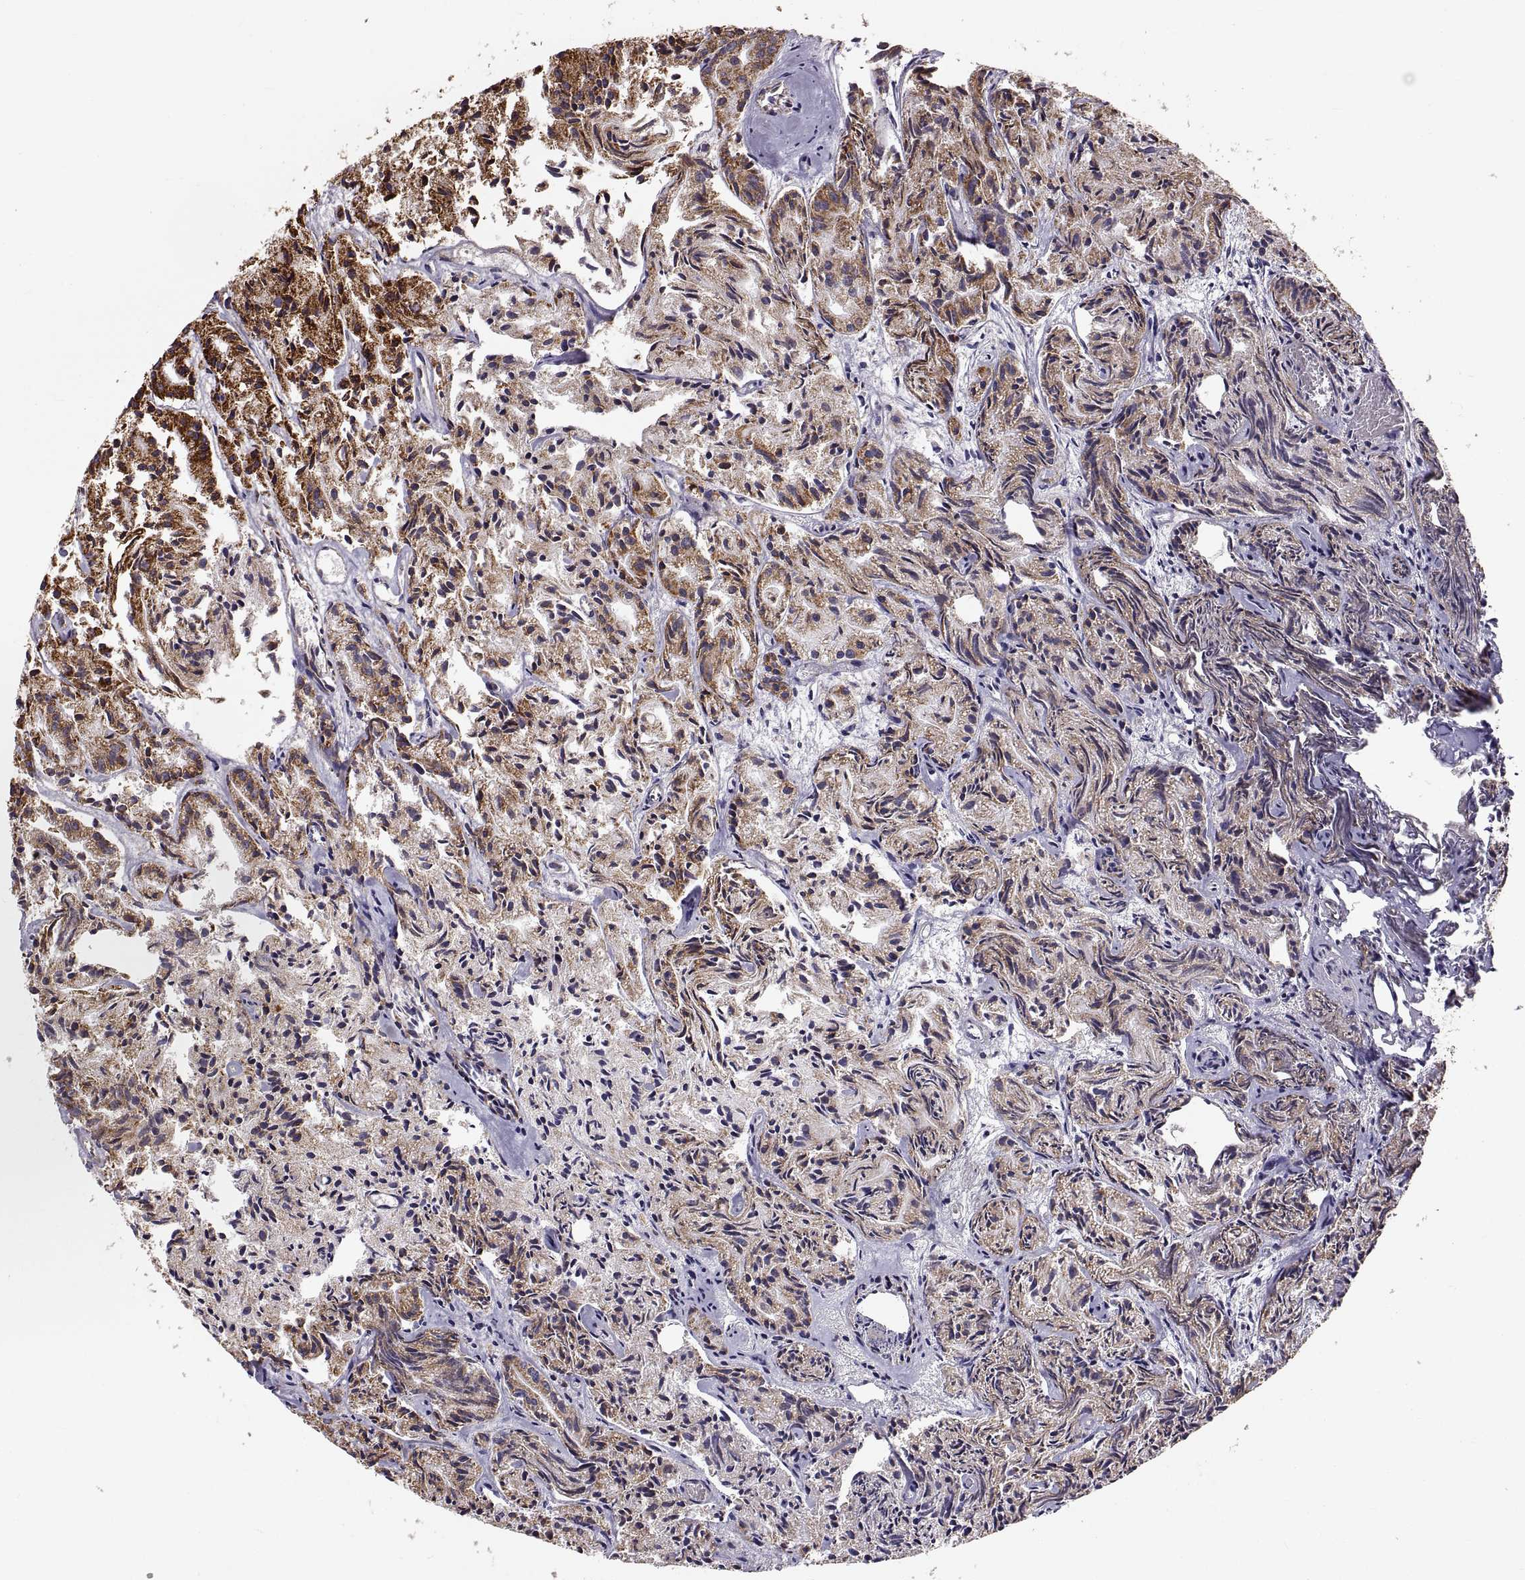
{"staining": {"intensity": "strong", "quantity": ">75%", "location": "cytoplasmic/membranous"}, "tissue": "prostate cancer", "cell_type": "Tumor cells", "image_type": "cancer", "snomed": [{"axis": "morphology", "description": "Adenocarcinoma, Medium grade"}, {"axis": "topography", "description": "Prostate"}], "caption": "This photomicrograph displays immunohistochemistry (IHC) staining of prostate cancer, with high strong cytoplasmic/membranous staining in about >75% of tumor cells.", "gene": "ARSD", "patient": {"sex": "male", "age": 74}}